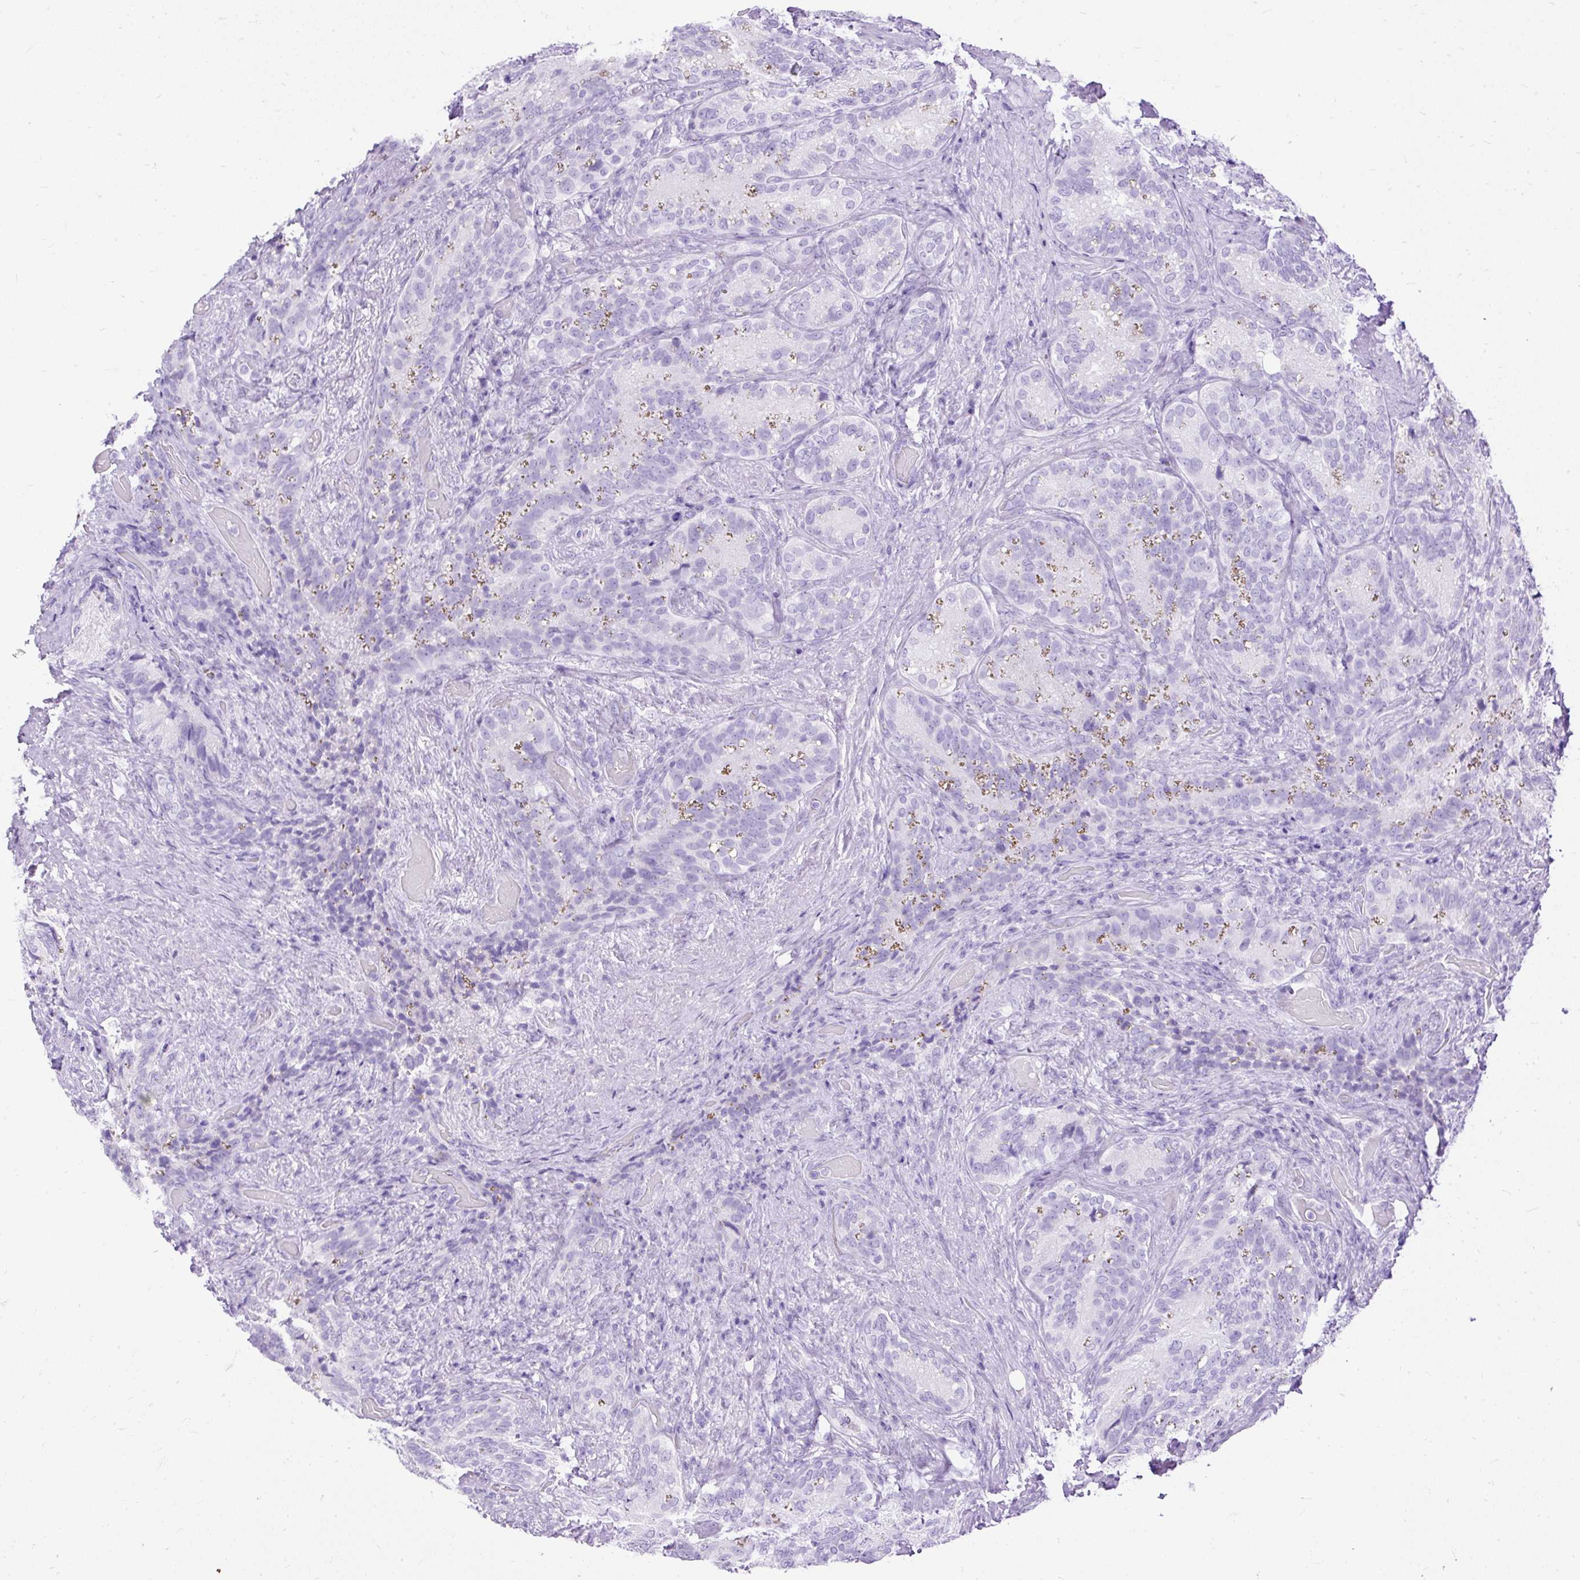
{"staining": {"intensity": "negative", "quantity": "none", "location": "none"}, "tissue": "seminal vesicle", "cell_type": "Glandular cells", "image_type": "normal", "snomed": [{"axis": "morphology", "description": "Normal tissue, NOS"}, {"axis": "topography", "description": "Seminal veicle"}], "caption": "A high-resolution image shows immunohistochemistry staining of benign seminal vesicle, which shows no significant expression in glandular cells.", "gene": "HEY1", "patient": {"sex": "male", "age": 68}}